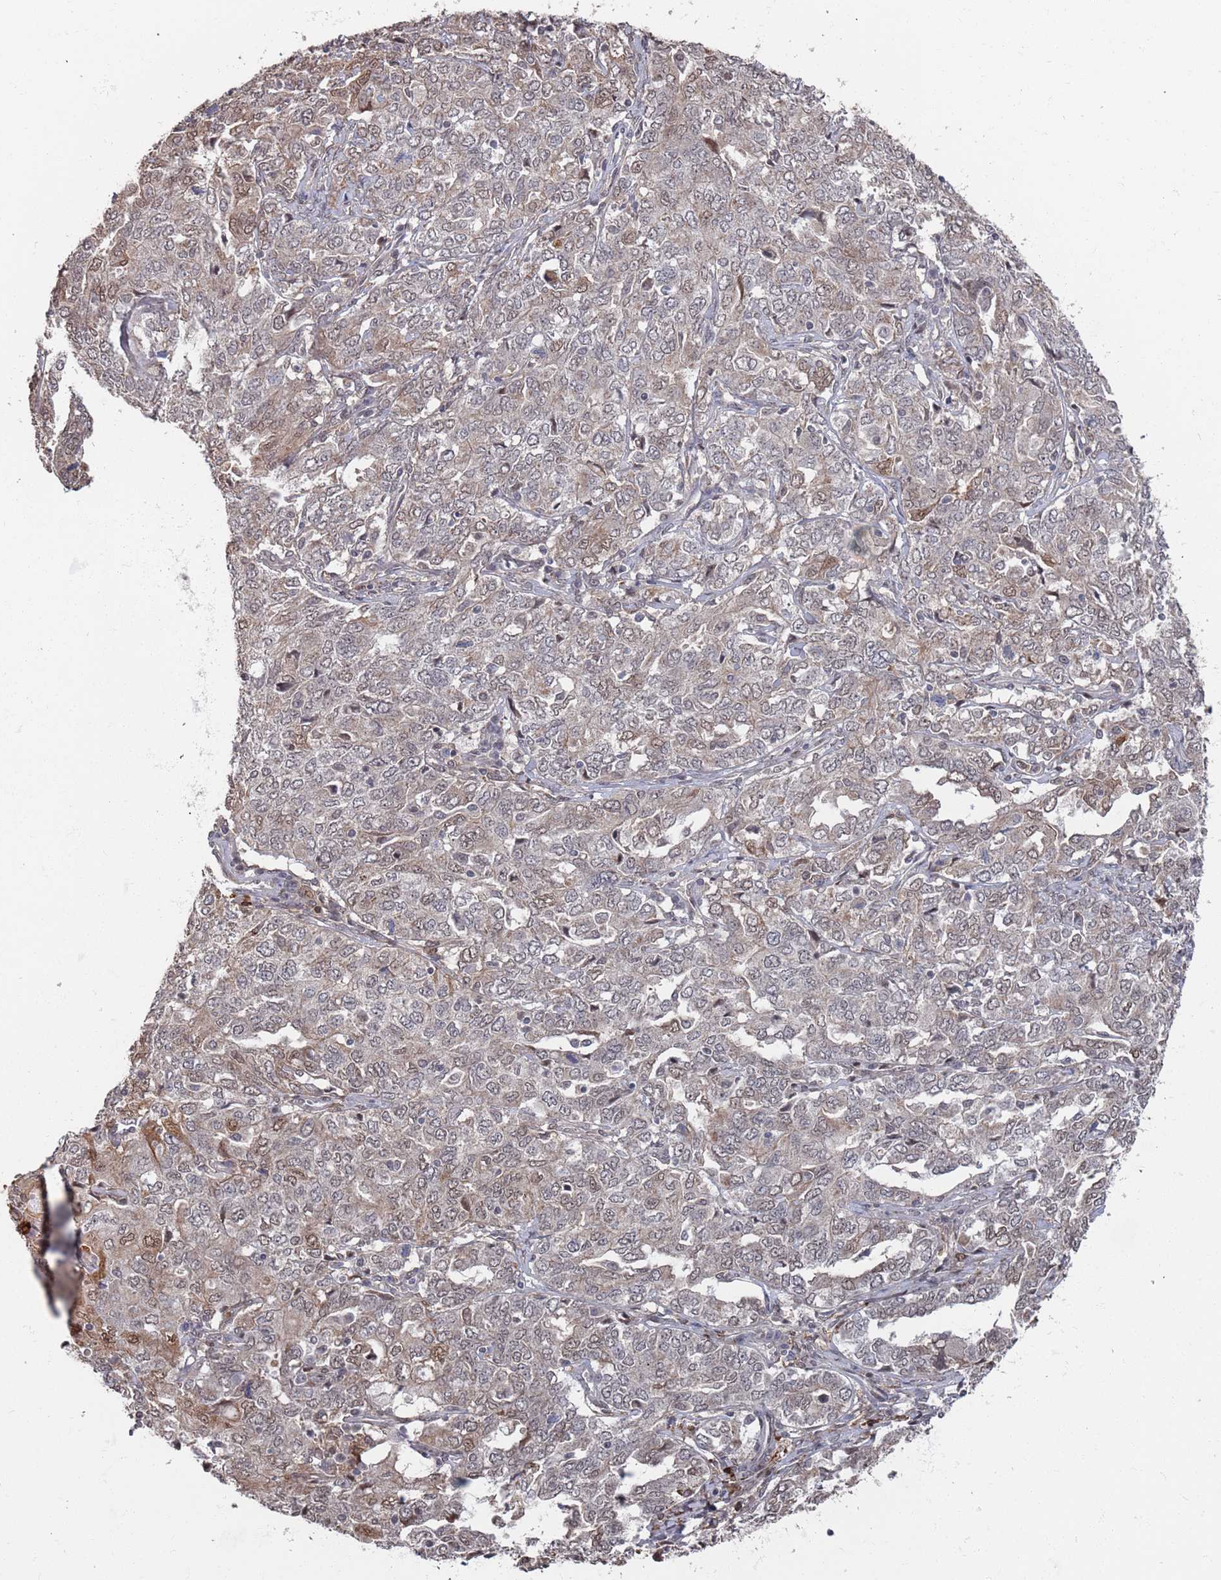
{"staining": {"intensity": "weak", "quantity": "25%-75%", "location": "cytoplasmic/membranous,nuclear"}, "tissue": "ovarian cancer", "cell_type": "Tumor cells", "image_type": "cancer", "snomed": [{"axis": "morphology", "description": "Carcinoma, endometroid"}, {"axis": "topography", "description": "Ovary"}], "caption": "IHC histopathology image of ovarian cancer stained for a protein (brown), which shows low levels of weak cytoplasmic/membranous and nuclear positivity in about 25%-75% of tumor cells.", "gene": "DGKD", "patient": {"sex": "female", "age": 62}}